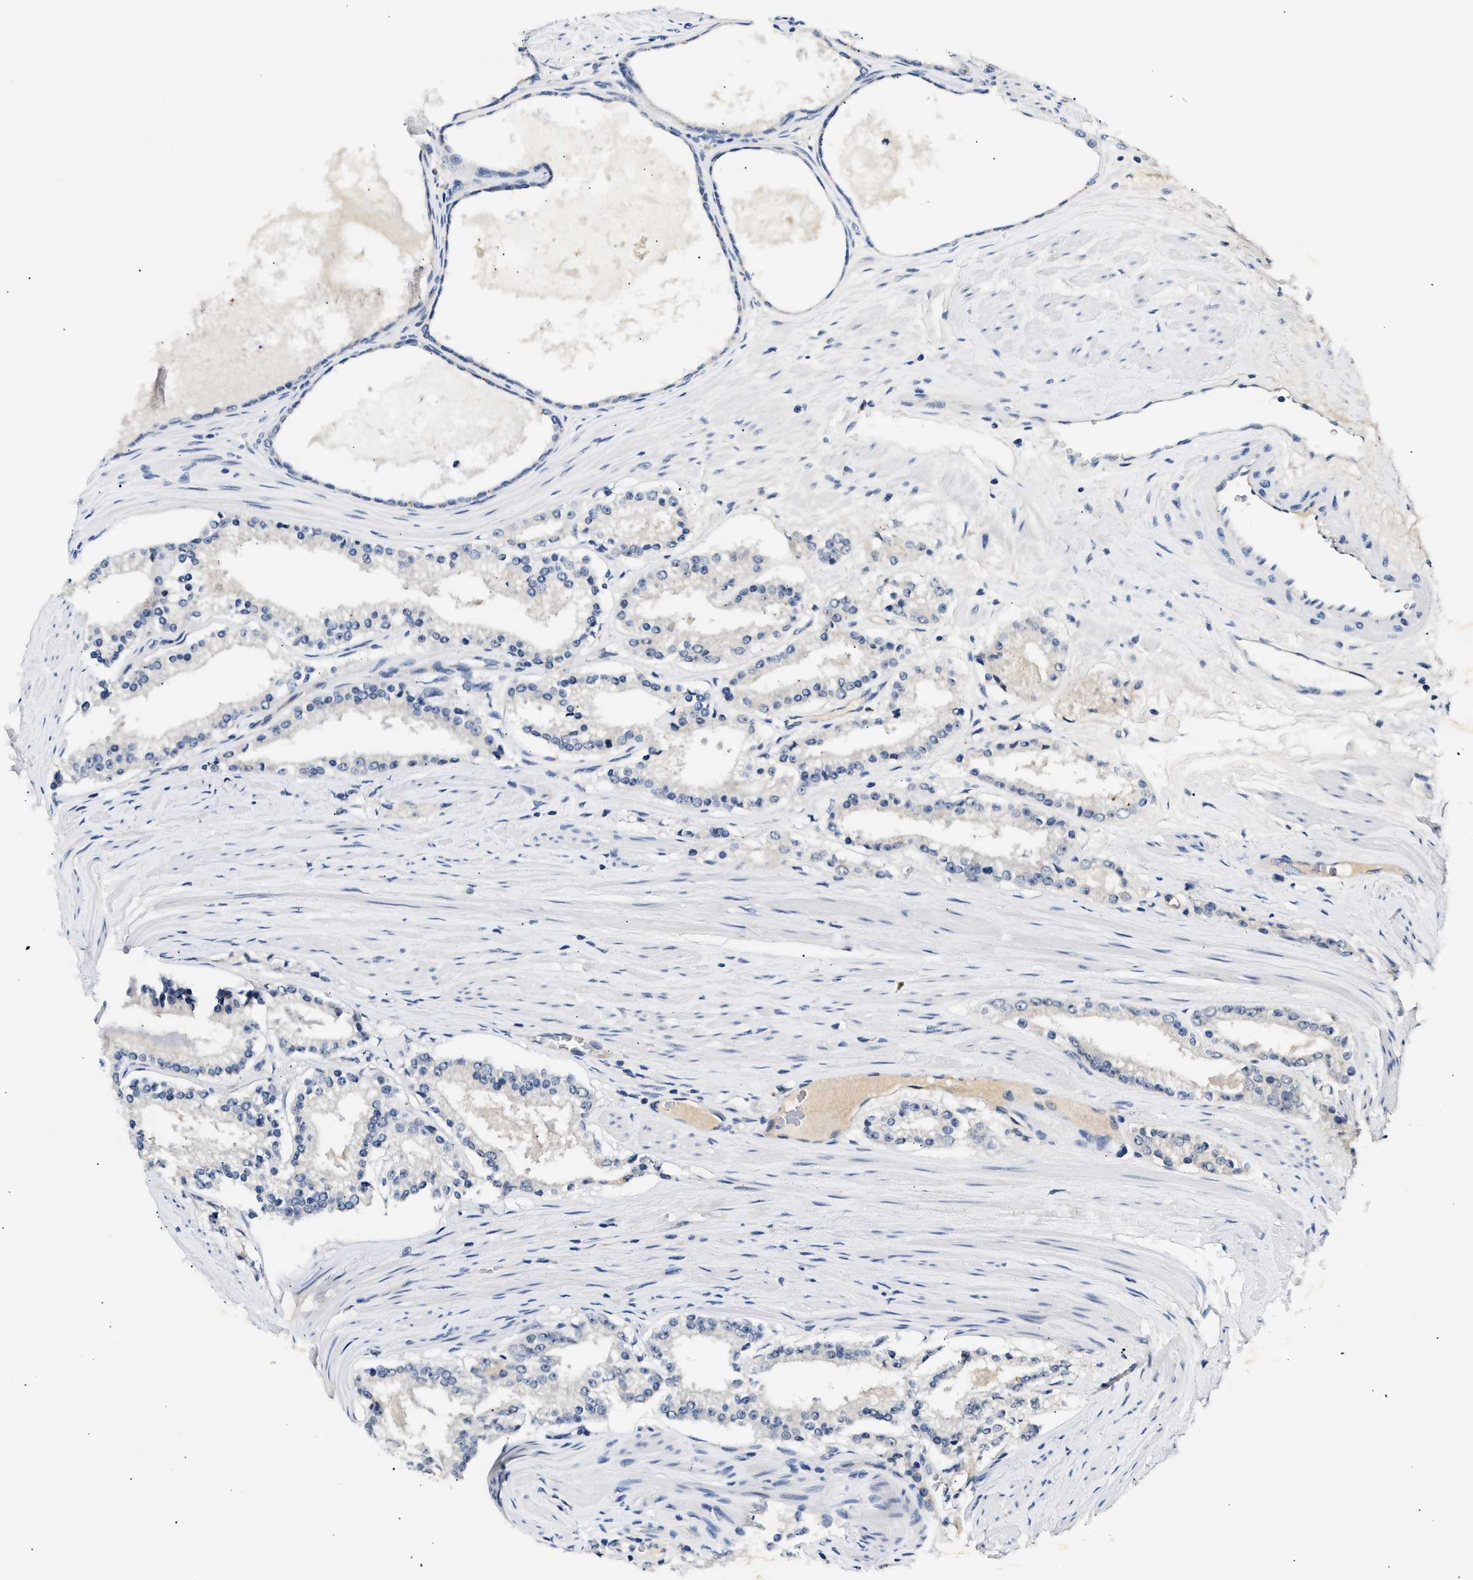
{"staining": {"intensity": "negative", "quantity": "none", "location": "none"}, "tissue": "prostate cancer", "cell_type": "Tumor cells", "image_type": "cancer", "snomed": [{"axis": "morphology", "description": "Adenocarcinoma, Low grade"}, {"axis": "topography", "description": "Prostate"}], "caption": "Immunohistochemical staining of prostate cancer (low-grade adenocarcinoma) displays no significant expression in tumor cells.", "gene": "MED22", "patient": {"sex": "male", "age": 63}}